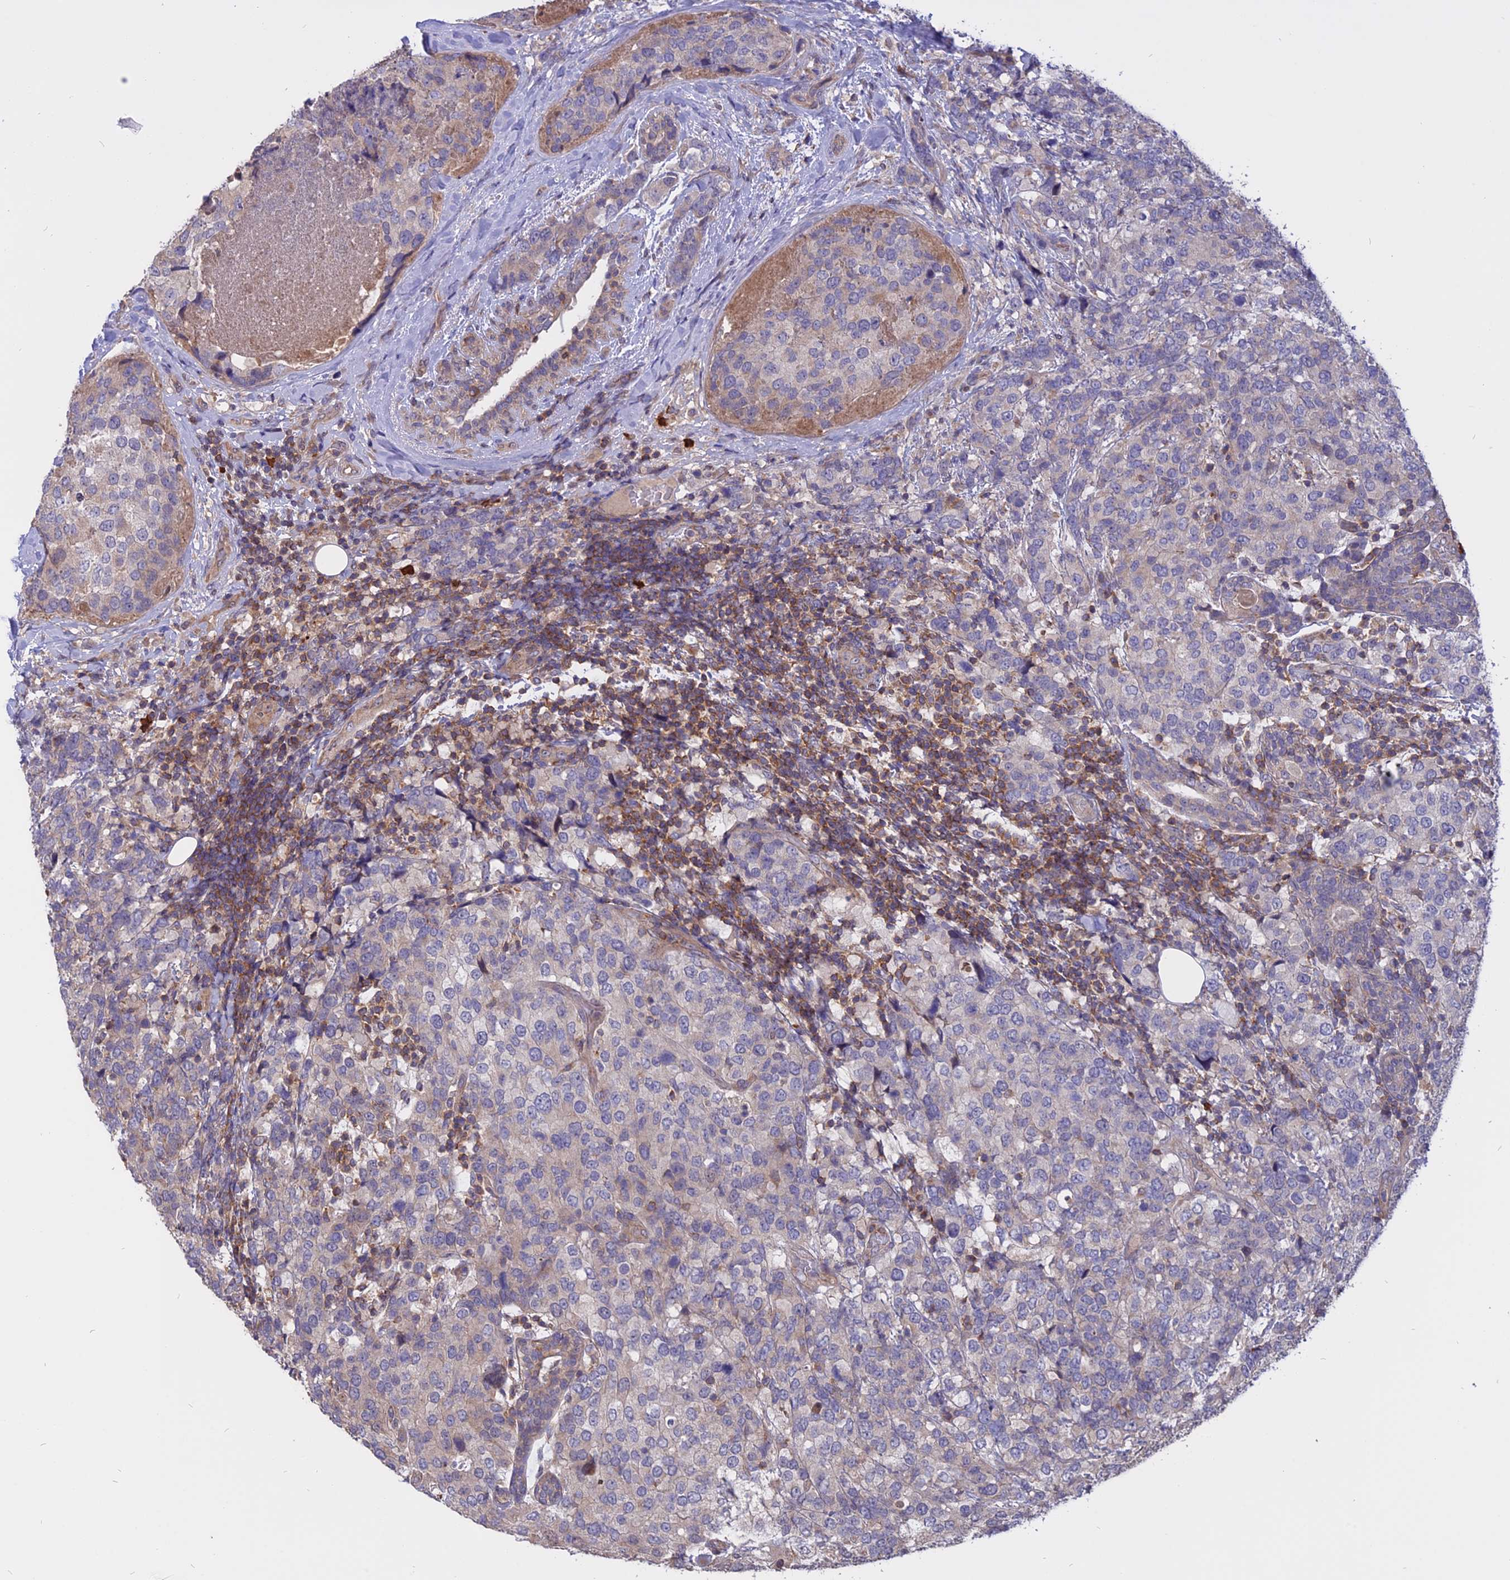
{"staining": {"intensity": "negative", "quantity": "none", "location": "none"}, "tissue": "breast cancer", "cell_type": "Tumor cells", "image_type": "cancer", "snomed": [{"axis": "morphology", "description": "Lobular carcinoma"}, {"axis": "topography", "description": "Breast"}], "caption": "Image shows no significant protein staining in tumor cells of breast lobular carcinoma.", "gene": "CARMIL2", "patient": {"sex": "female", "age": 59}}